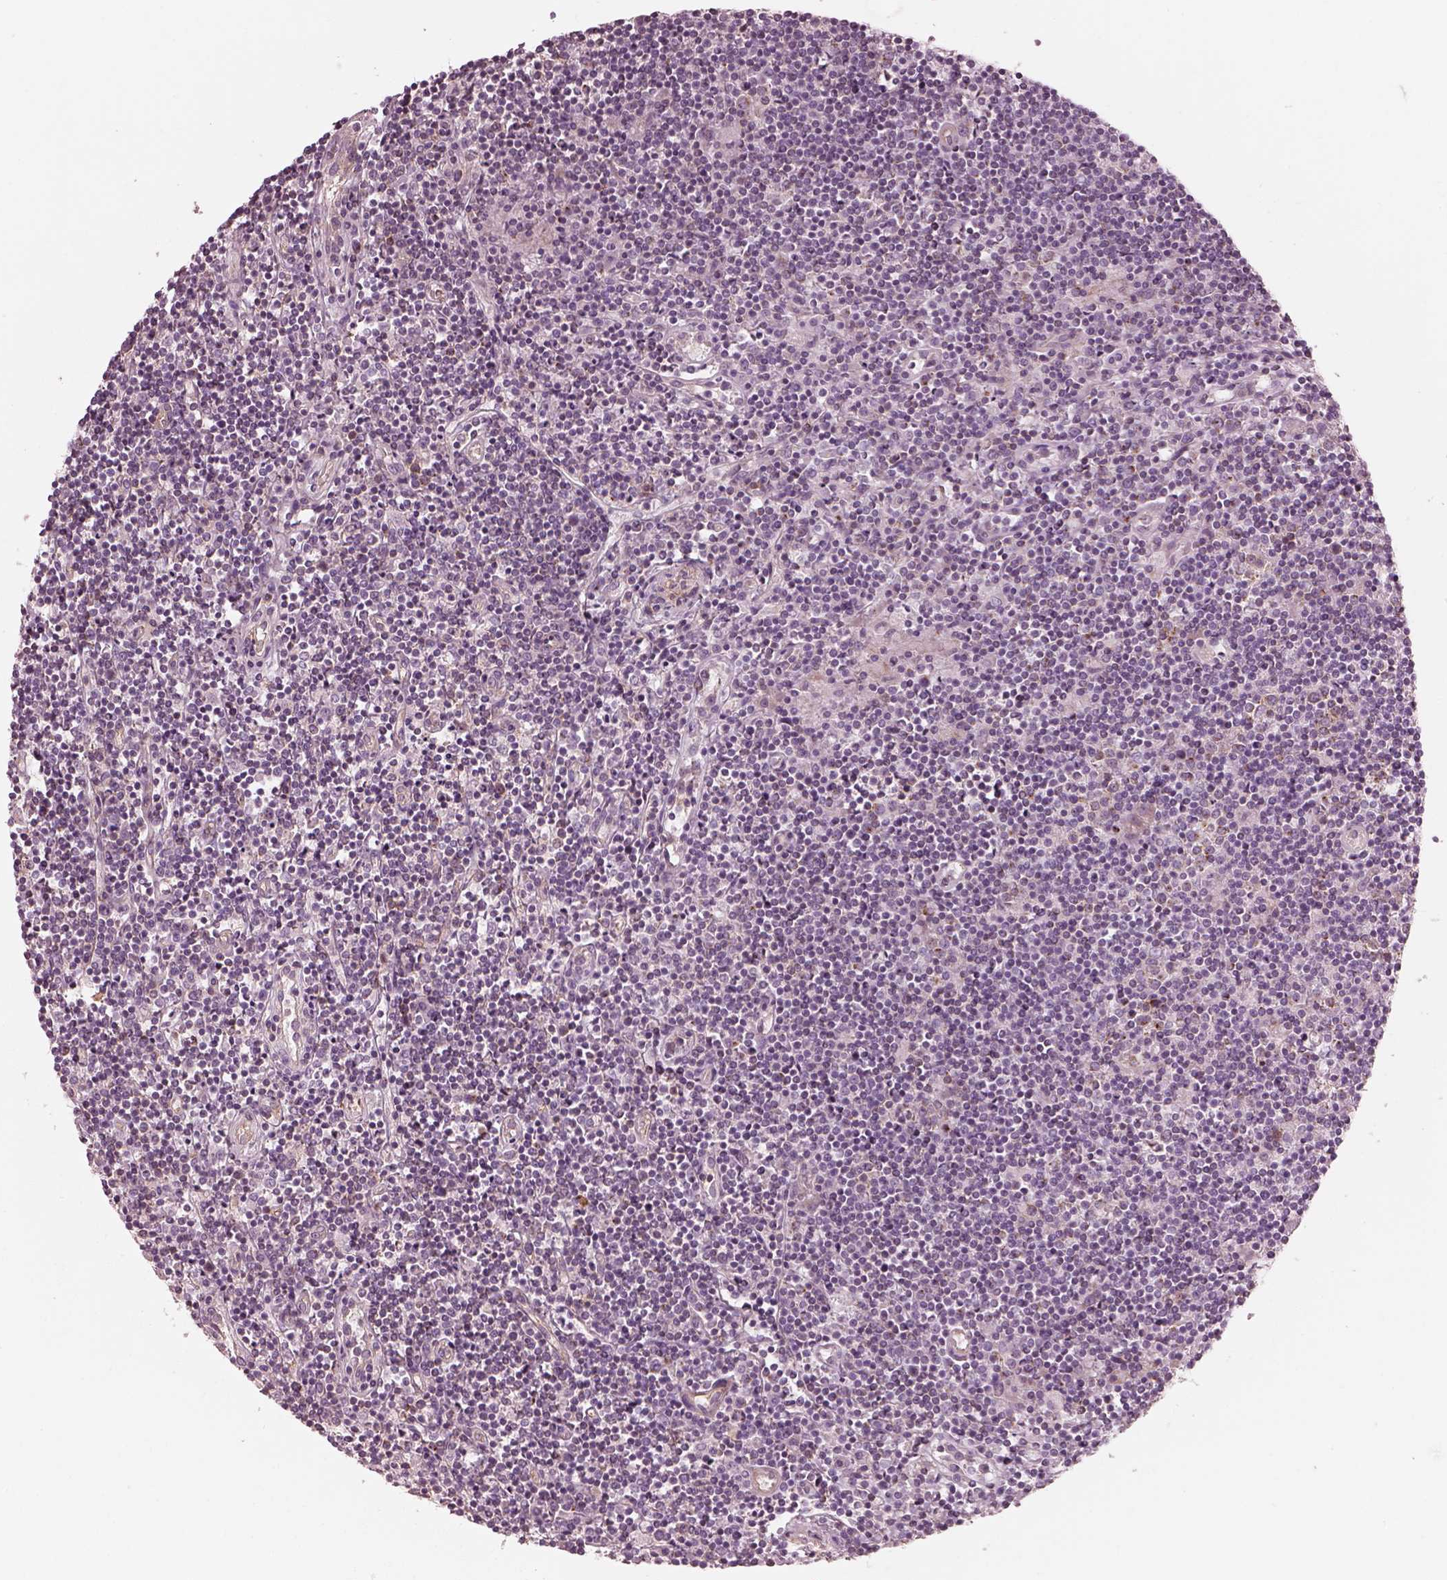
{"staining": {"intensity": "negative", "quantity": "none", "location": "none"}, "tissue": "lymphoma", "cell_type": "Tumor cells", "image_type": "cancer", "snomed": [{"axis": "morphology", "description": "Hodgkin's disease, NOS"}, {"axis": "topography", "description": "Lymph node"}], "caption": "This is an immunohistochemistry photomicrograph of human lymphoma. There is no positivity in tumor cells.", "gene": "ELAPOR1", "patient": {"sex": "male", "age": 40}}